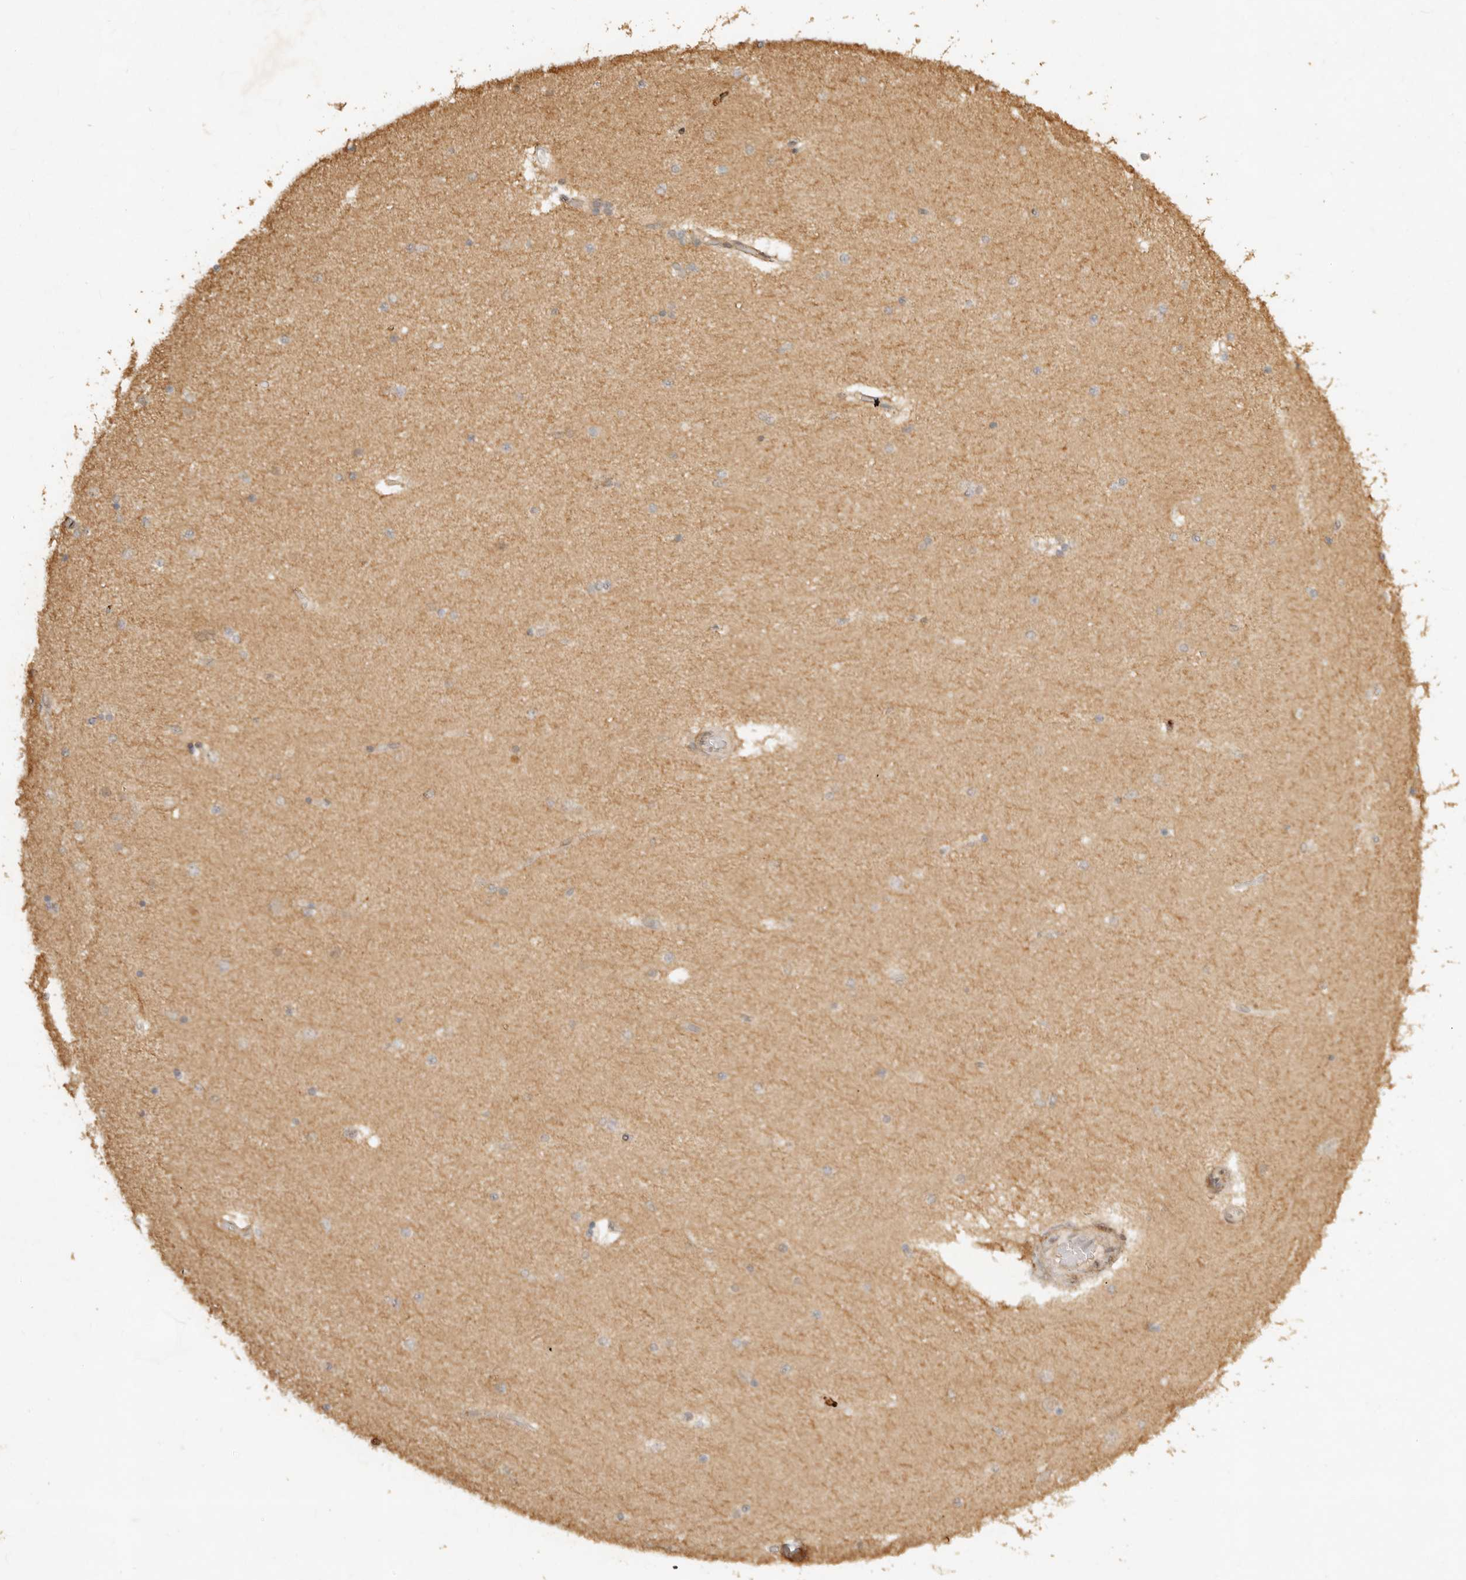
{"staining": {"intensity": "weak", "quantity": "25%-75%", "location": "cytoplasmic/membranous"}, "tissue": "hippocampus", "cell_type": "Glial cells", "image_type": "normal", "snomed": [{"axis": "morphology", "description": "Normal tissue, NOS"}, {"axis": "topography", "description": "Hippocampus"}], "caption": "A low amount of weak cytoplasmic/membranous expression is present in approximately 25%-75% of glial cells in benign hippocampus.", "gene": "KIF2B", "patient": {"sex": "female", "age": 54}}